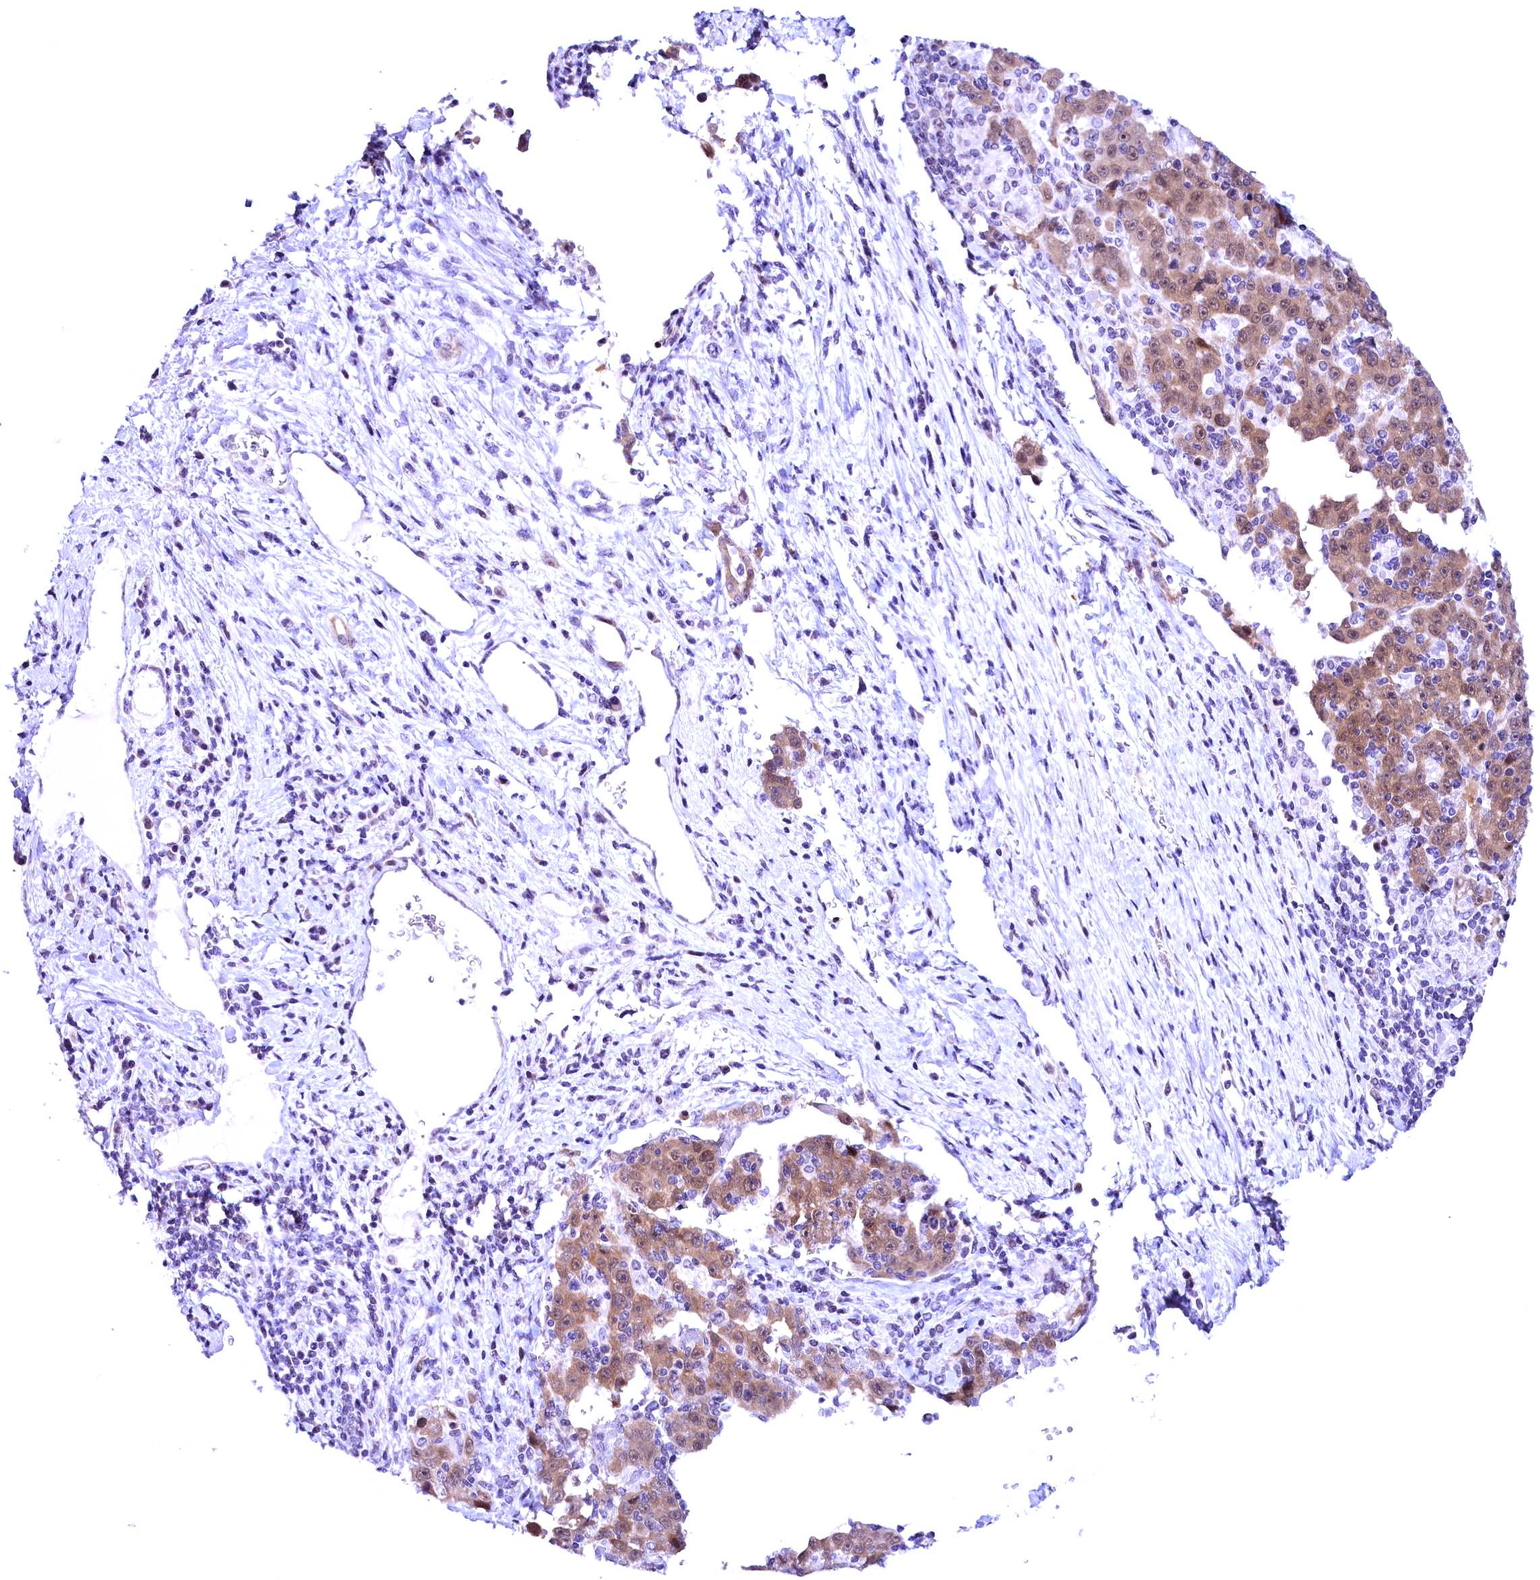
{"staining": {"intensity": "weak", "quantity": "25%-75%", "location": "cytoplasmic/membranous,nuclear"}, "tissue": "liver cancer", "cell_type": "Tumor cells", "image_type": "cancer", "snomed": [{"axis": "morphology", "description": "Carcinoma, Hepatocellular, NOS"}, {"axis": "topography", "description": "Liver"}], "caption": "Tumor cells demonstrate low levels of weak cytoplasmic/membranous and nuclear expression in about 25%-75% of cells in hepatocellular carcinoma (liver). Immunohistochemistry stains the protein in brown and the nuclei are stained blue.", "gene": "CCDC106", "patient": {"sex": "female", "age": 53}}